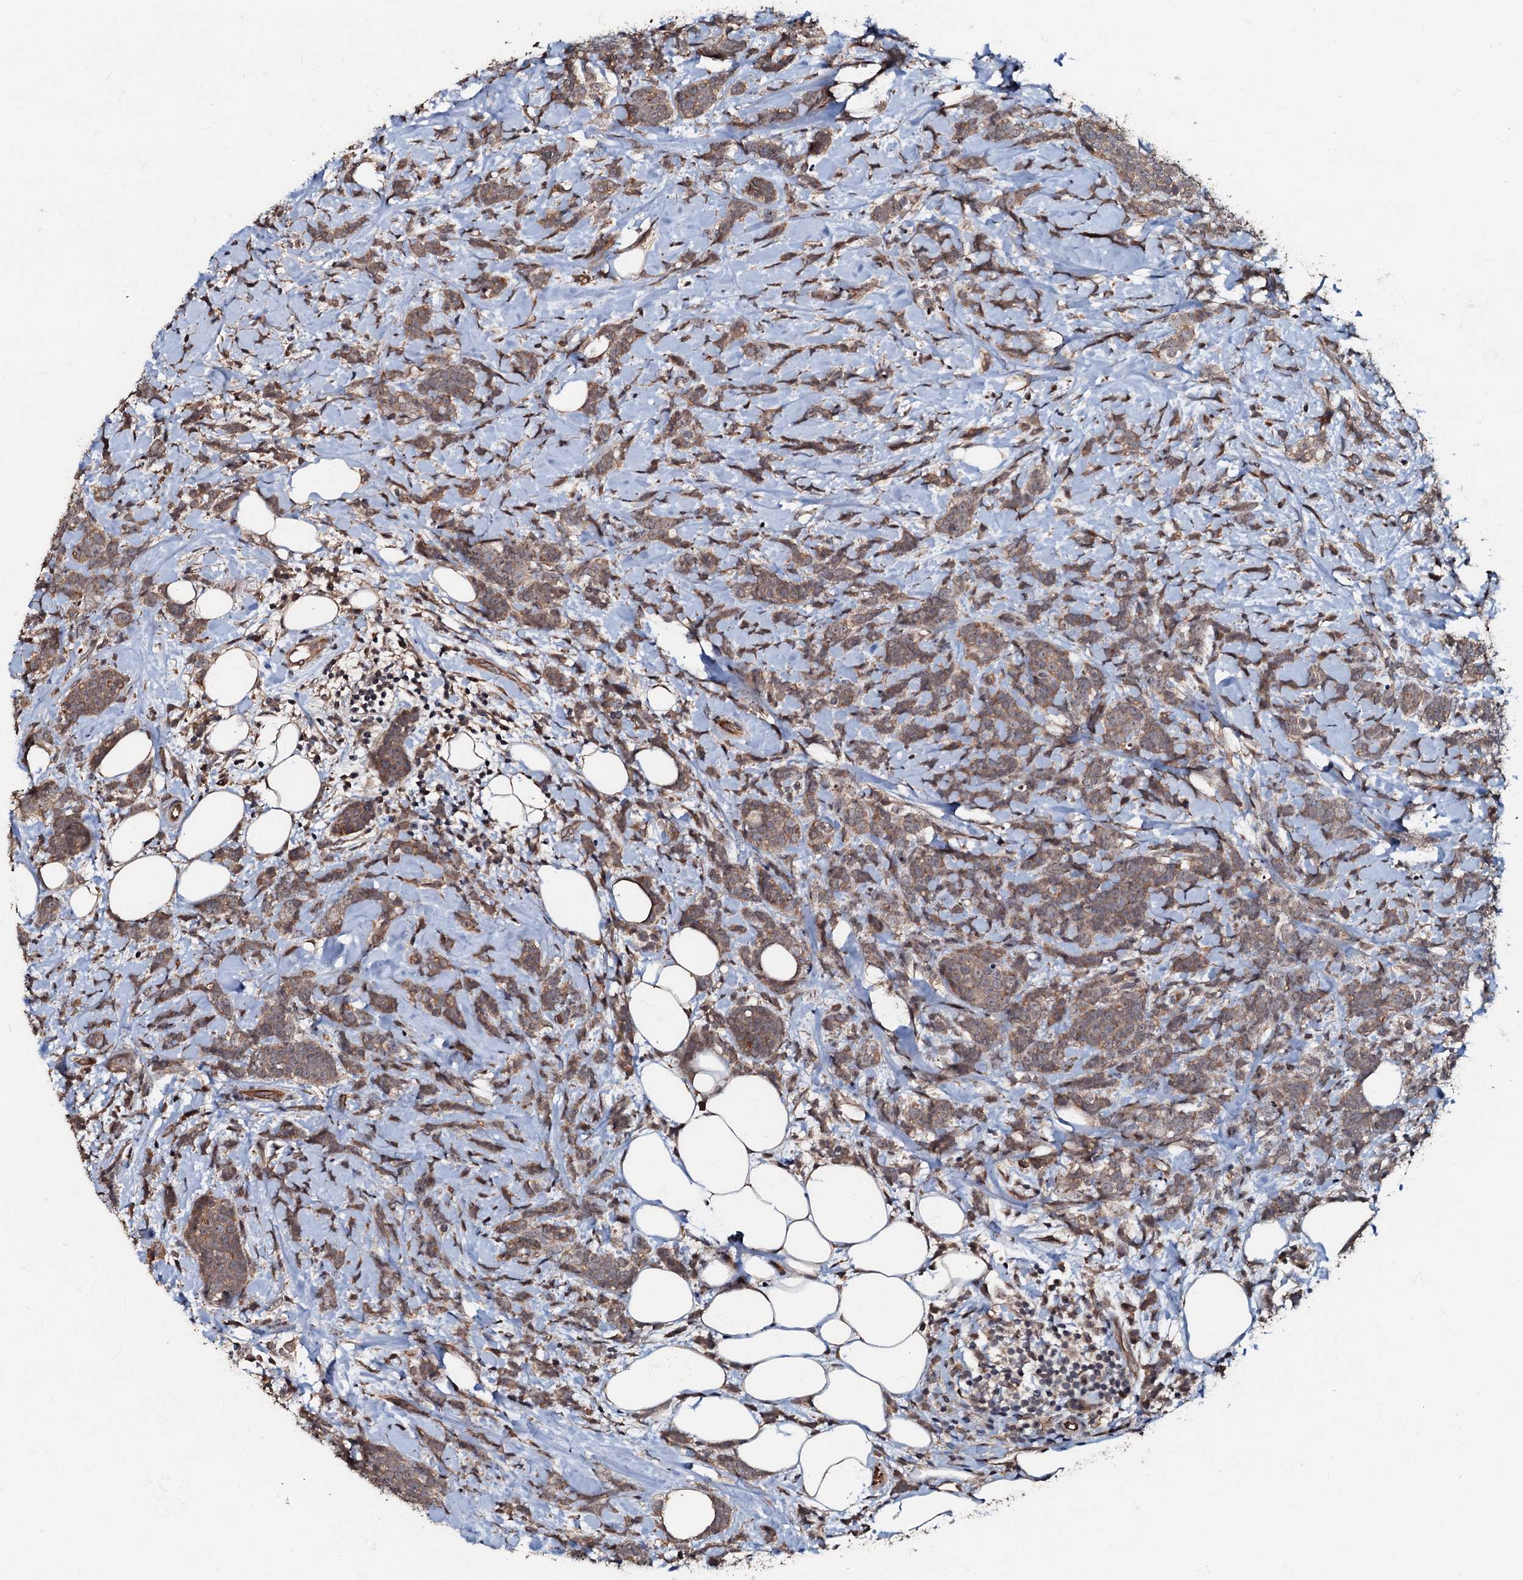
{"staining": {"intensity": "moderate", "quantity": ">75%", "location": "cytoplasmic/membranous"}, "tissue": "breast cancer", "cell_type": "Tumor cells", "image_type": "cancer", "snomed": [{"axis": "morphology", "description": "Lobular carcinoma"}, {"axis": "topography", "description": "Breast"}], "caption": "Immunohistochemical staining of lobular carcinoma (breast) displays moderate cytoplasmic/membranous protein staining in about >75% of tumor cells.", "gene": "MANSC4", "patient": {"sex": "female", "age": 58}}